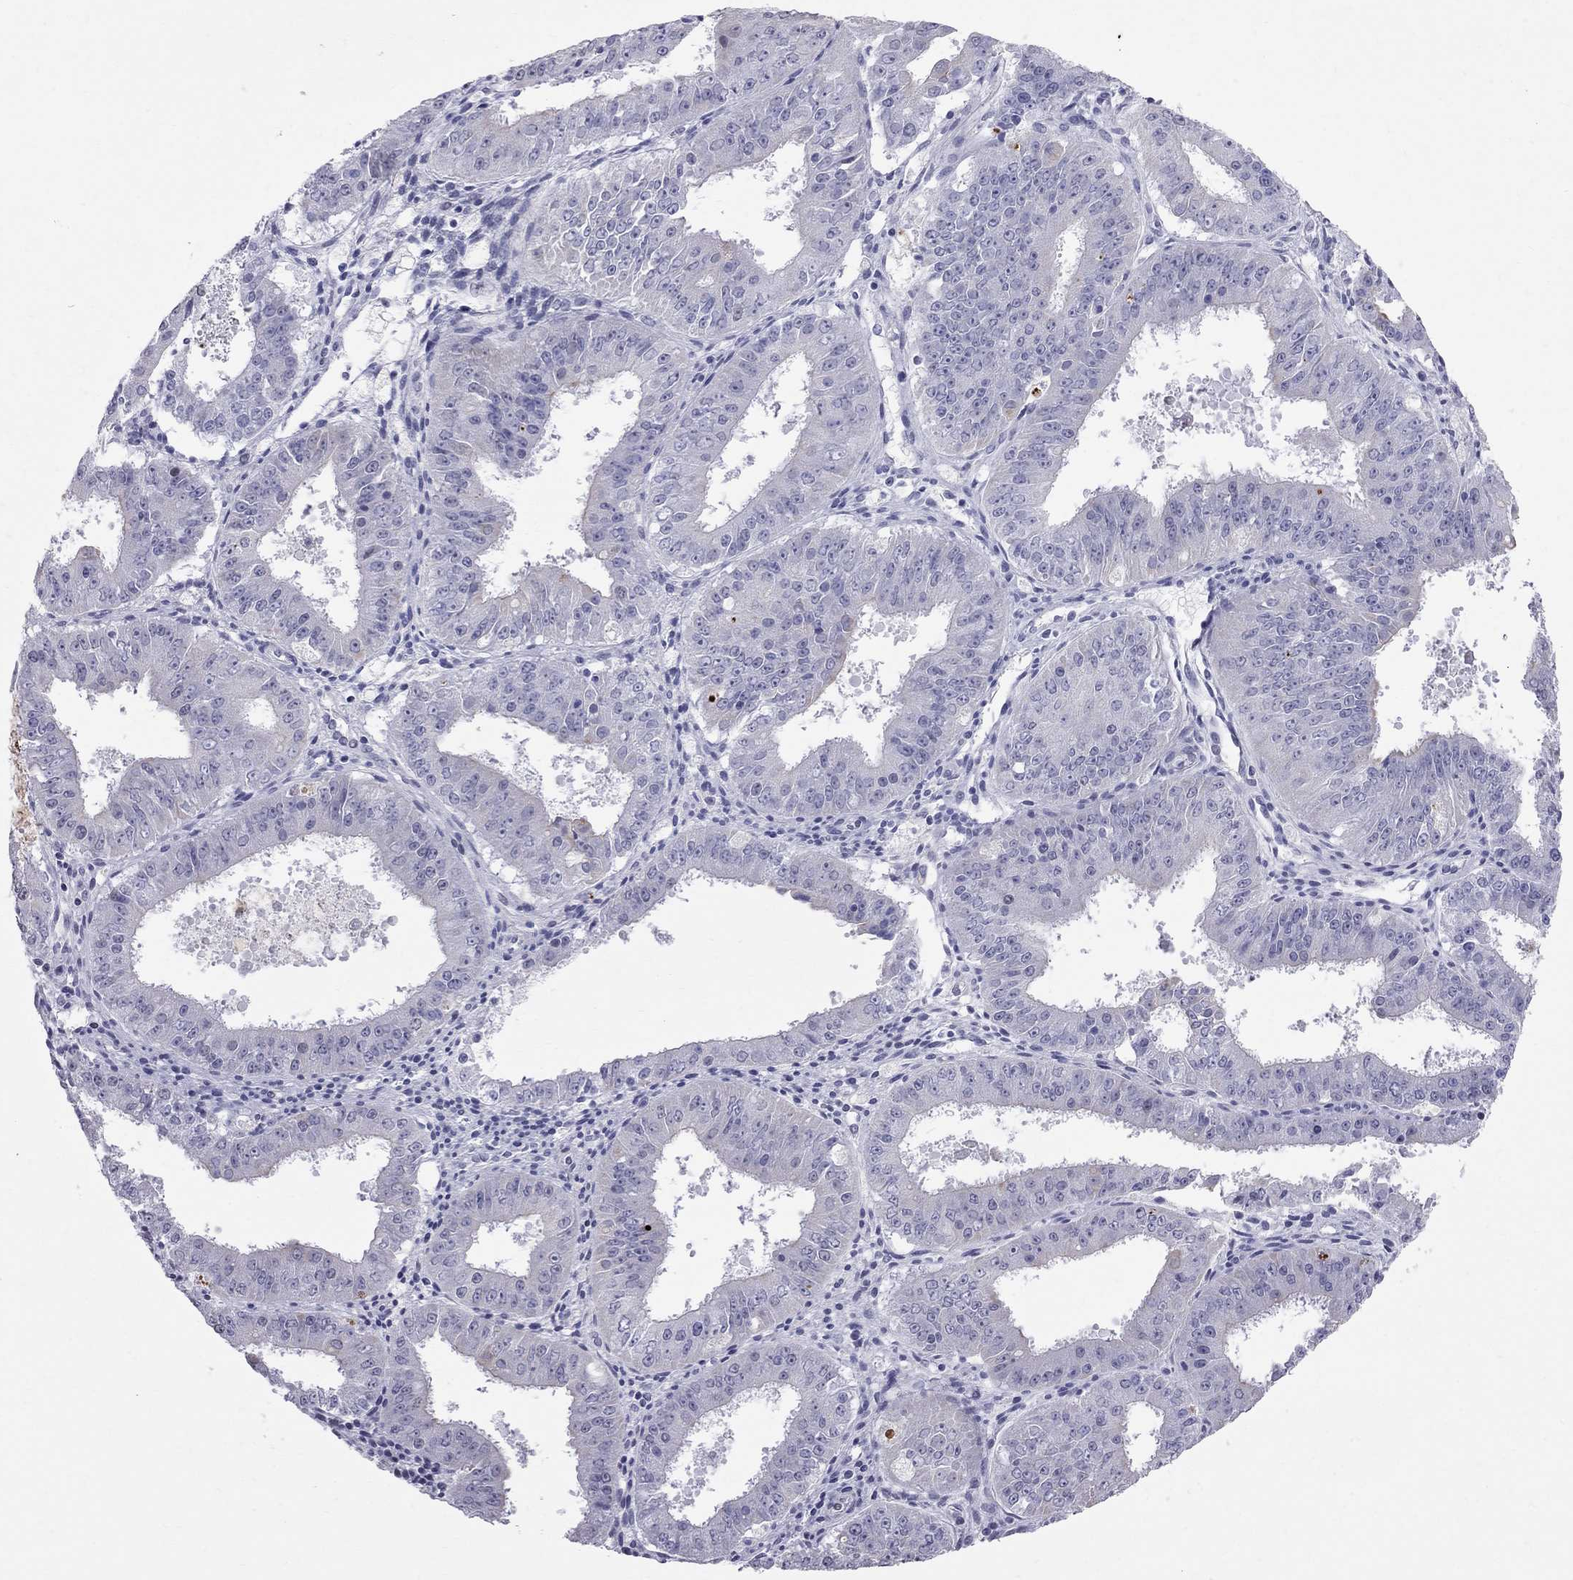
{"staining": {"intensity": "moderate", "quantity": "<25%", "location": "cytoplasmic/membranous"}, "tissue": "ovarian cancer", "cell_type": "Tumor cells", "image_type": "cancer", "snomed": [{"axis": "morphology", "description": "Carcinoma, endometroid"}, {"axis": "topography", "description": "Ovary"}], "caption": "Immunohistochemical staining of ovarian cancer demonstrates moderate cytoplasmic/membranous protein positivity in approximately <25% of tumor cells.", "gene": "MUC15", "patient": {"sex": "female", "age": 42}}